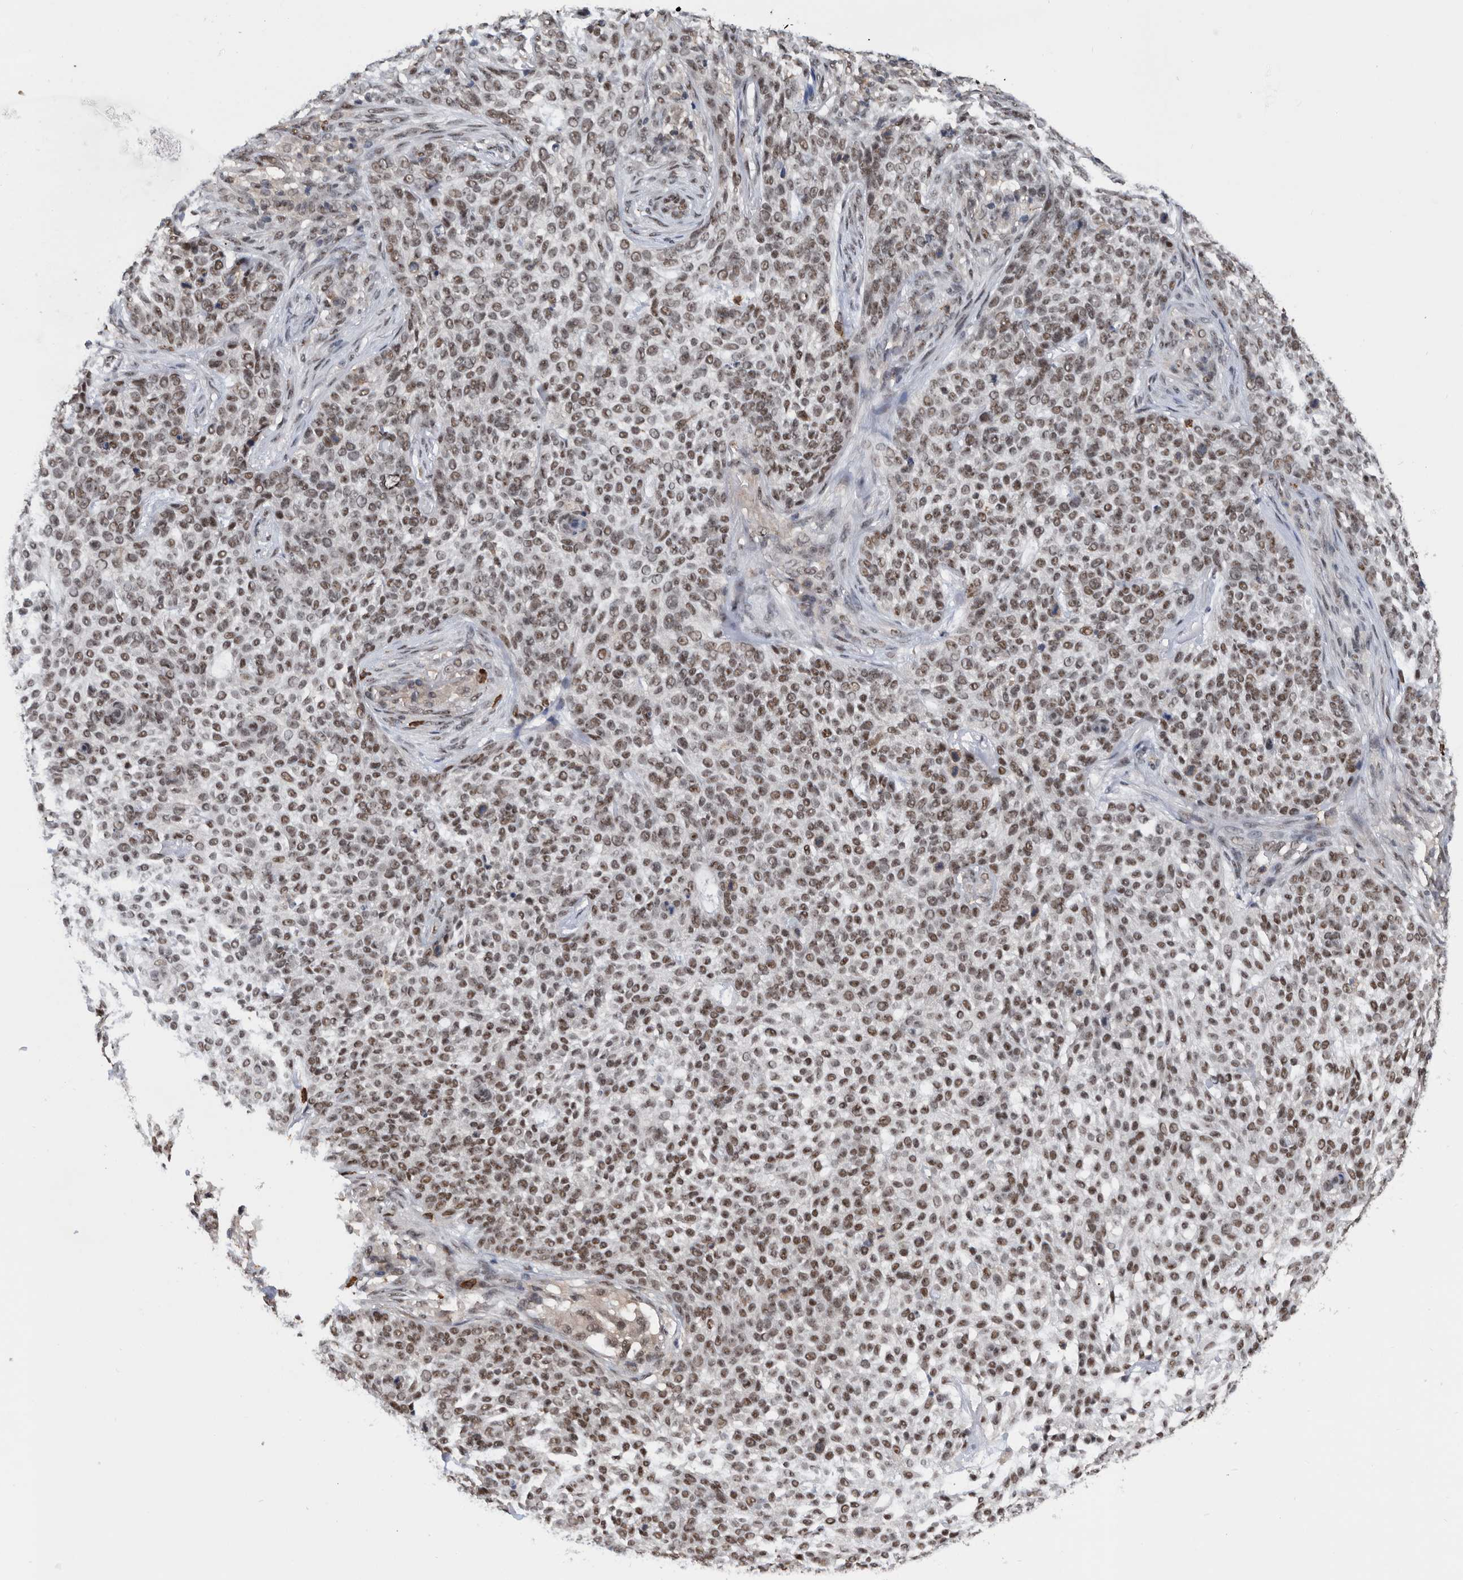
{"staining": {"intensity": "moderate", "quantity": ">75%", "location": "nuclear"}, "tissue": "skin cancer", "cell_type": "Tumor cells", "image_type": "cancer", "snomed": [{"axis": "morphology", "description": "Basal cell carcinoma"}, {"axis": "topography", "description": "Skin"}], "caption": "Immunohistochemistry (IHC) of skin basal cell carcinoma shows medium levels of moderate nuclear expression in approximately >75% of tumor cells.", "gene": "ZNF260", "patient": {"sex": "female", "age": 64}}